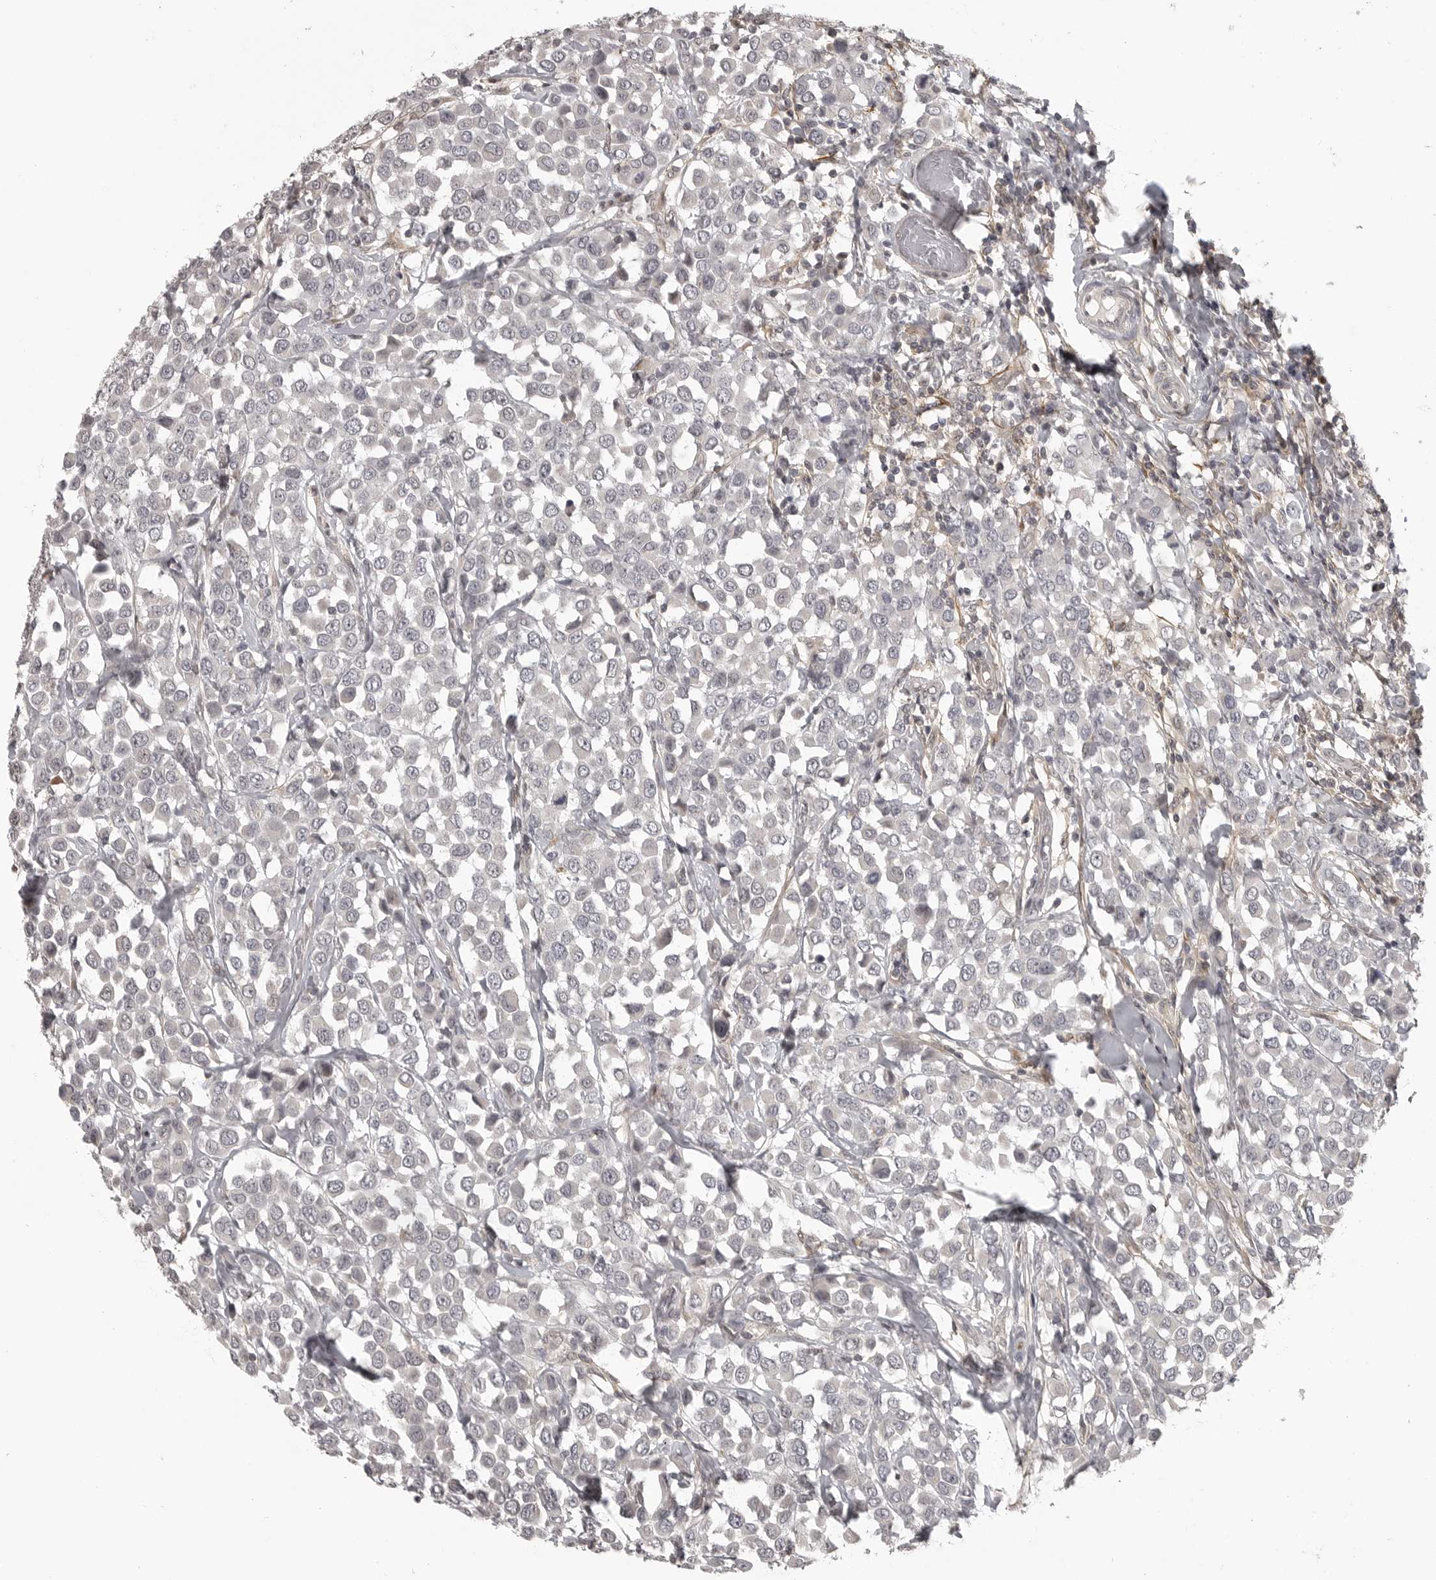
{"staining": {"intensity": "negative", "quantity": "none", "location": "none"}, "tissue": "breast cancer", "cell_type": "Tumor cells", "image_type": "cancer", "snomed": [{"axis": "morphology", "description": "Duct carcinoma"}, {"axis": "topography", "description": "Breast"}], "caption": "Tumor cells are negative for protein expression in human breast cancer.", "gene": "UROD", "patient": {"sex": "female", "age": 61}}